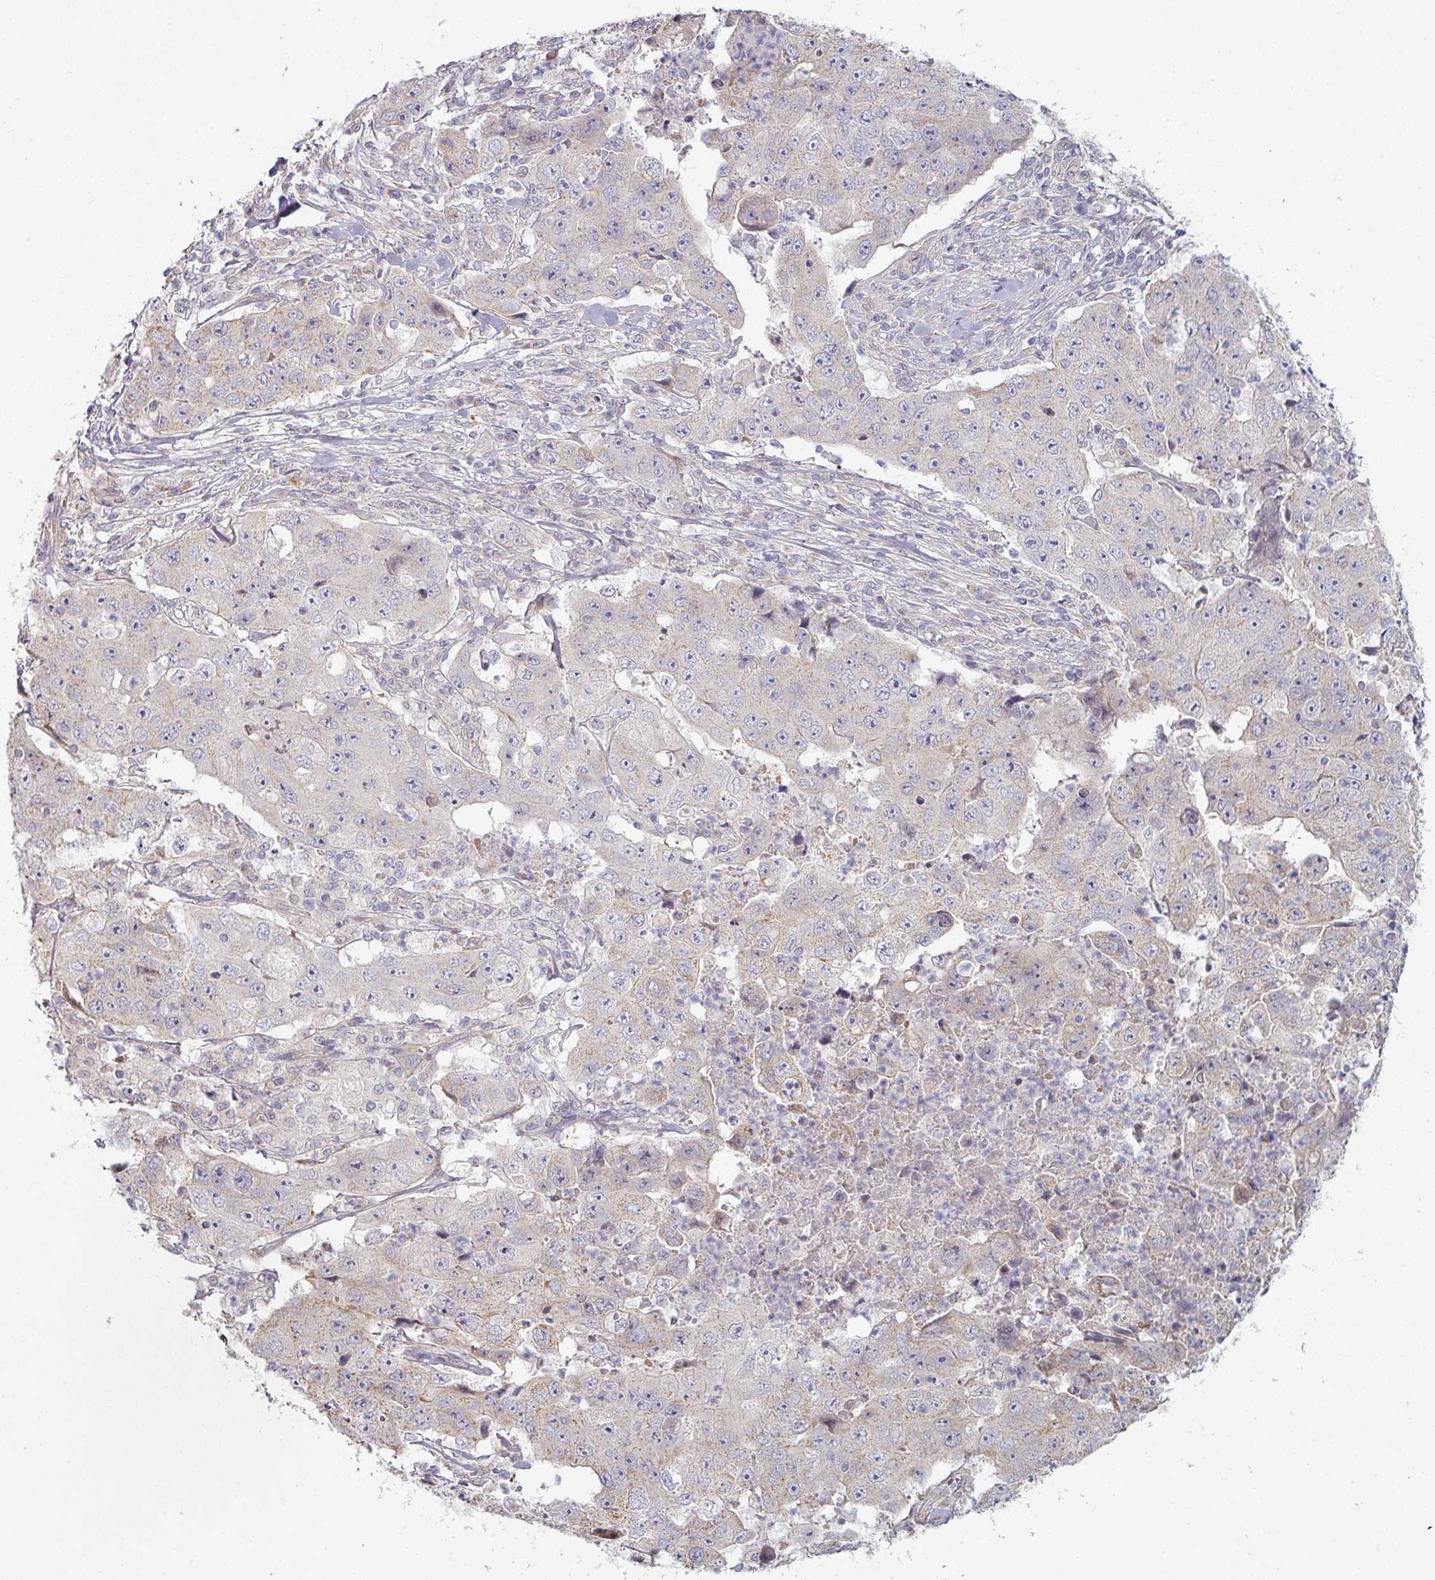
{"staining": {"intensity": "negative", "quantity": "none", "location": "none"}, "tissue": "lung cancer", "cell_type": "Tumor cells", "image_type": "cancer", "snomed": [{"axis": "morphology", "description": "Squamous cell carcinoma, NOS"}, {"axis": "topography", "description": "Lung"}], "caption": "Human lung squamous cell carcinoma stained for a protein using immunohistochemistry (IHC) exhibits no staining in tumor cells.", "gene": "PLEKHJ1", "patient": {"sex": "male", "age": 64}}